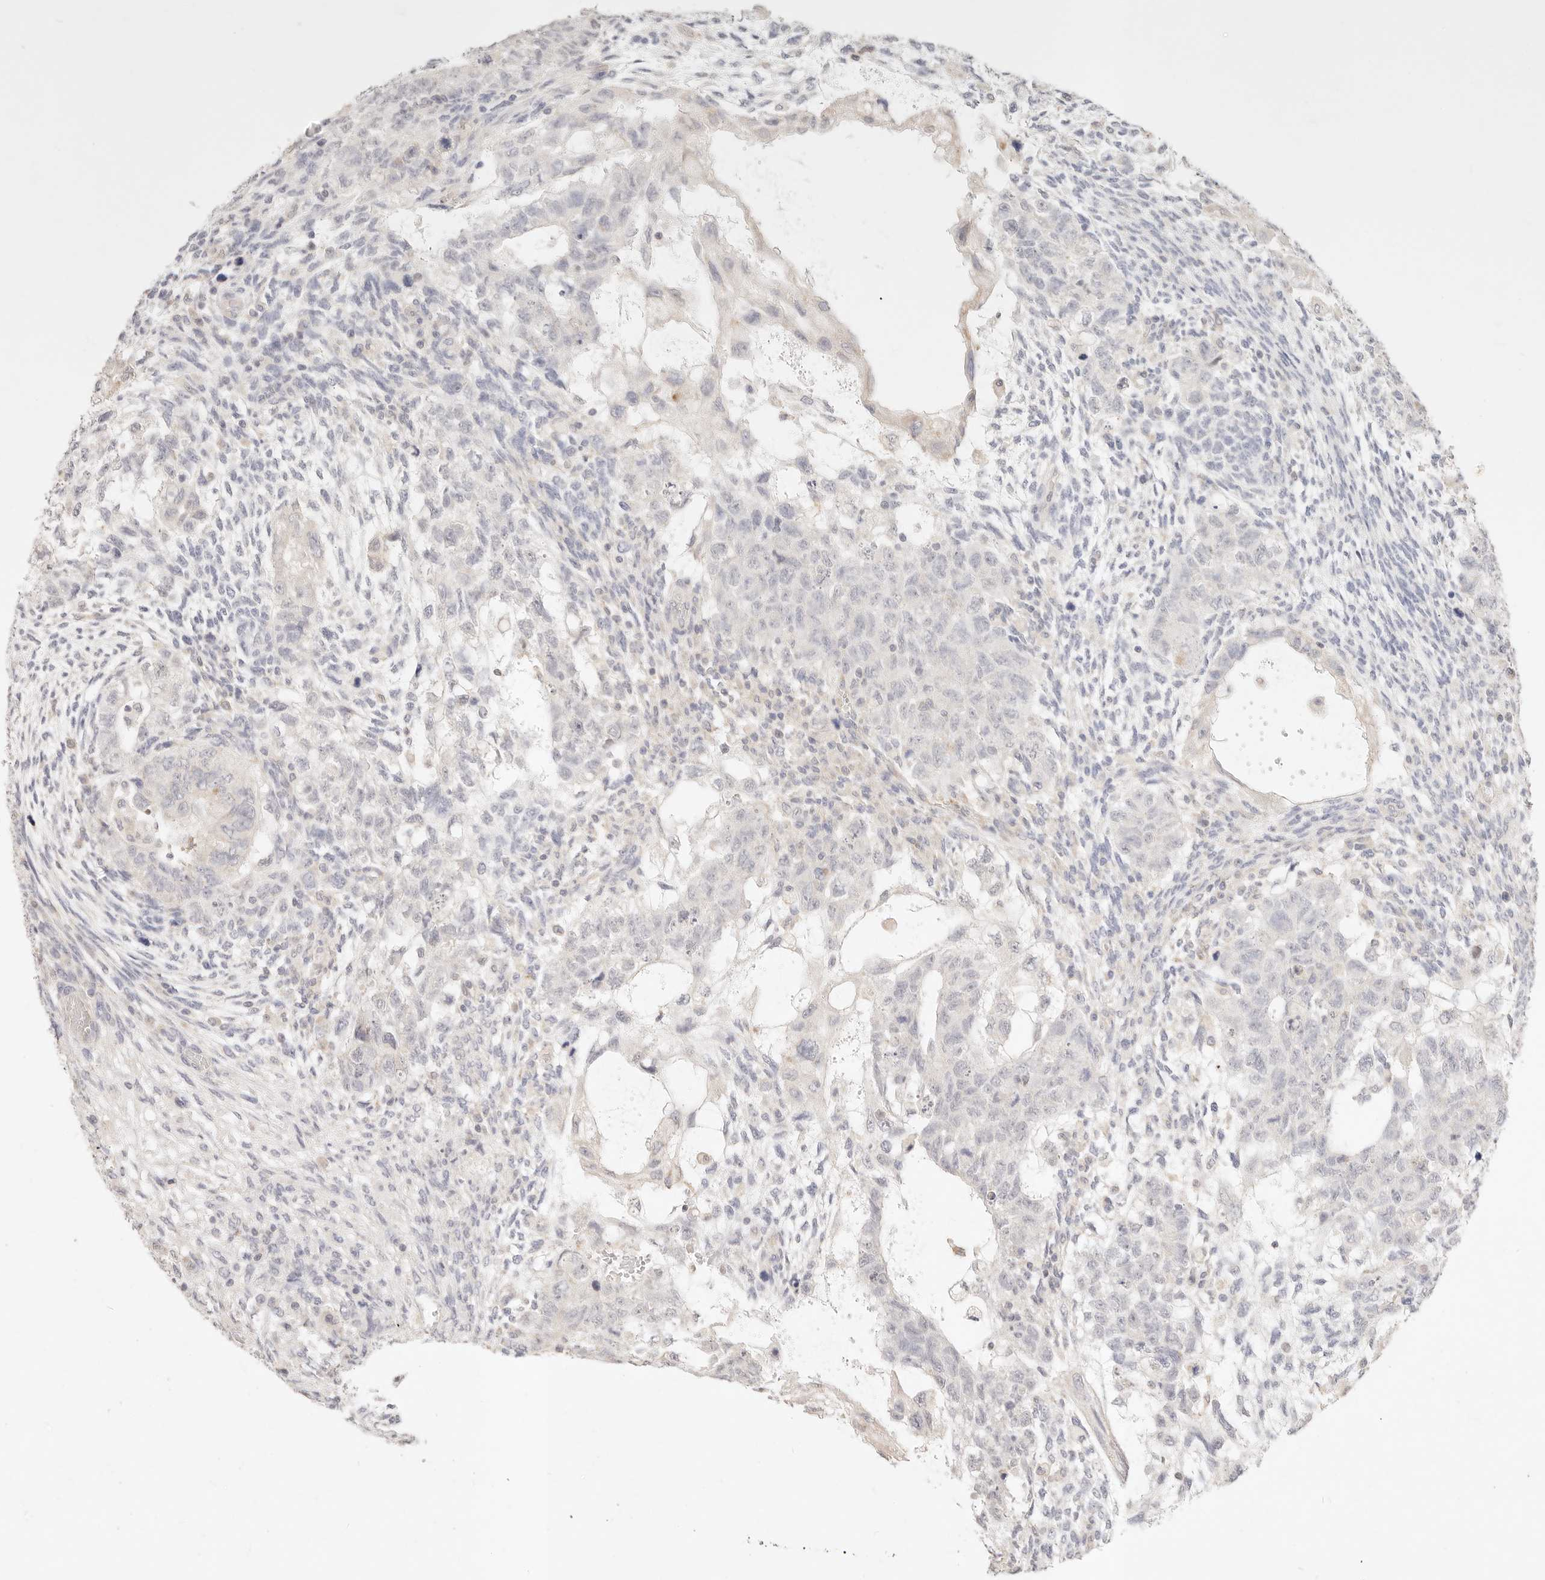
{"staining": {"intensity": "negative", "quantity": "none", "location": "none"}, "tissue": "testis cancer", "cell_type": "Tumor cells", "image_type": "cancer", "snomed": [{"axis": "morphology", "description": "Normal tissue, NOS"}, {"axis": "morphology", "description": "Carcinoma, Embryonal, NOS"}, {"axis": "topography", "description": "Testis"}], "caption": "This is a micrograph of immunohistochemistry (IHC) staining of testis embryonal carcinoma, which shows no staining in tumor cells.", "gene": "GPR156", "patient": {"sex": "male", "age": 36}}